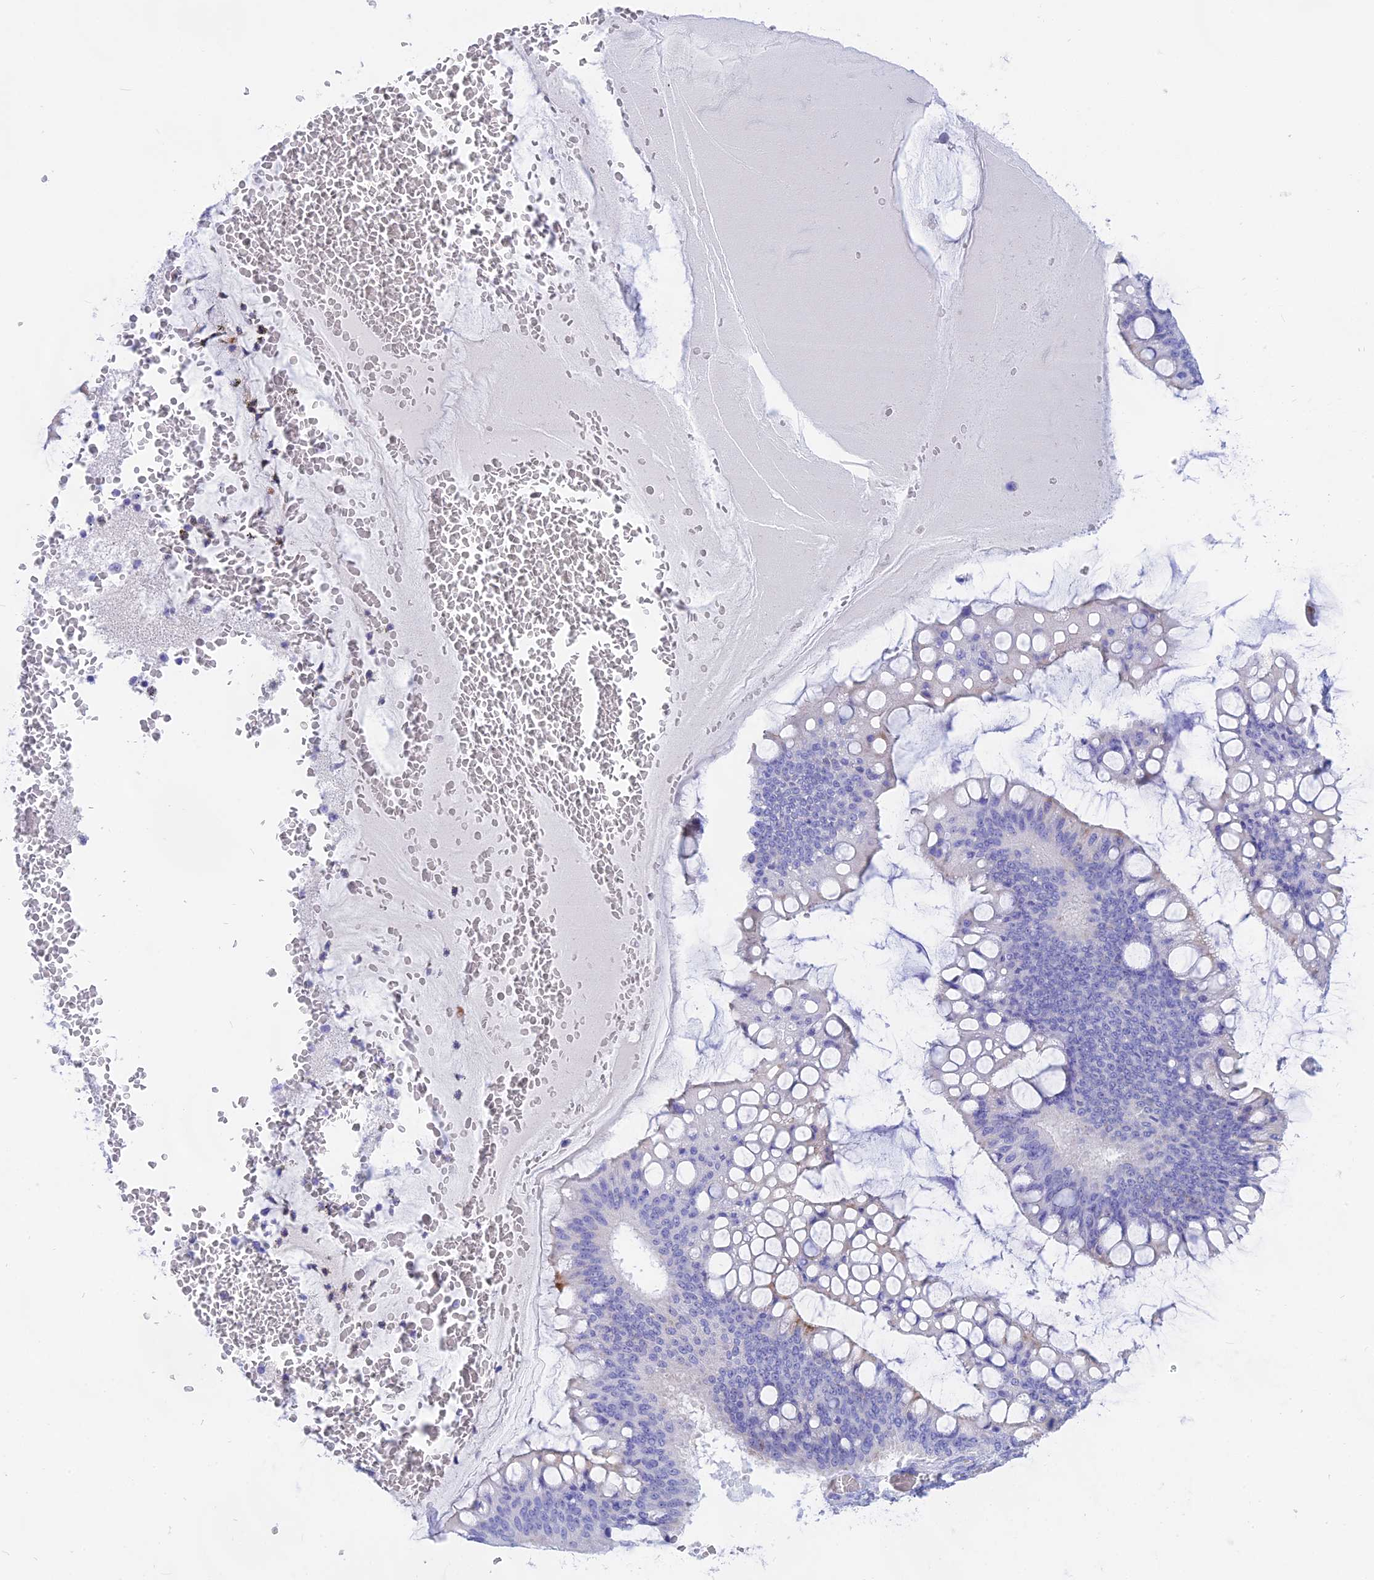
{"staining": {"intensity": "negative", "quantity": "none", "location": "none"}, "tissue": "ovarian cancer", "cell_type": "Tumor cells", "image_type": "cancer", "snomed": [{"axis": "morphology", "description": "Cystadenocarcinoma, mucinous, NOS"}, {"axis": "topography", "description": "Ovary"}], "caption": "High power microscopy image of an IHC image of ovarian mucinous cystadenocarcinoma, revealing no significant expression in tumor cells.", "gene": "ISCA1", "patient": {"sex": "female", "age": 73}}